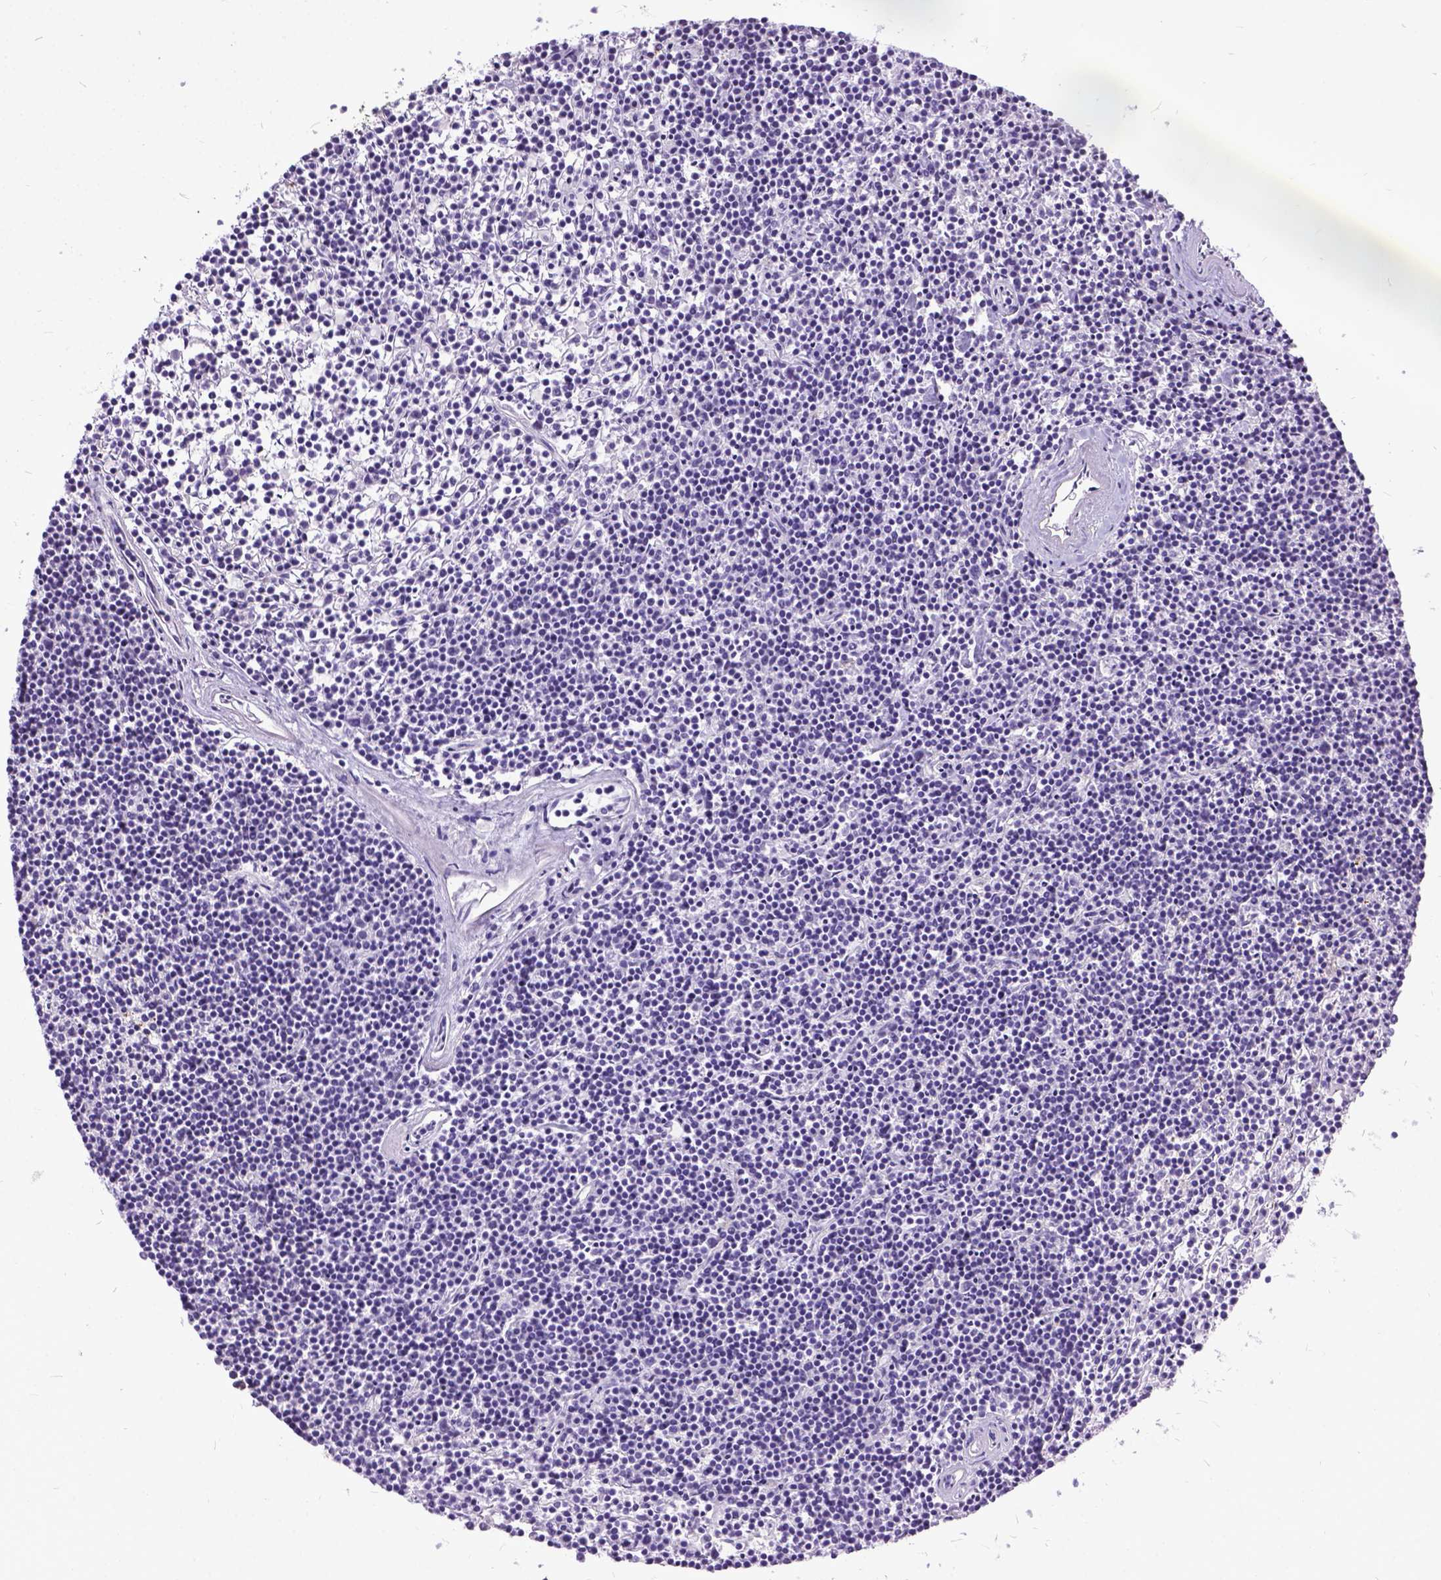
{"staining": {"intensity": "negative", "quantity": "none", "location": "none"}, "tissue": "lymphoma", "cell_type": "Tumor cells", "image_type": "cancer", "snomed": [{"axis": "morphology", "description": "Malignant lymphoma, non-Hodgkin's type, Low grade"}, {"axis": "topography", "description": "Spleen"}], "caption": "Tumor cells show no significant expression in lymphoma.", "gene": "MARCHF10", "patient": {"sex": "female", "age": 19}}